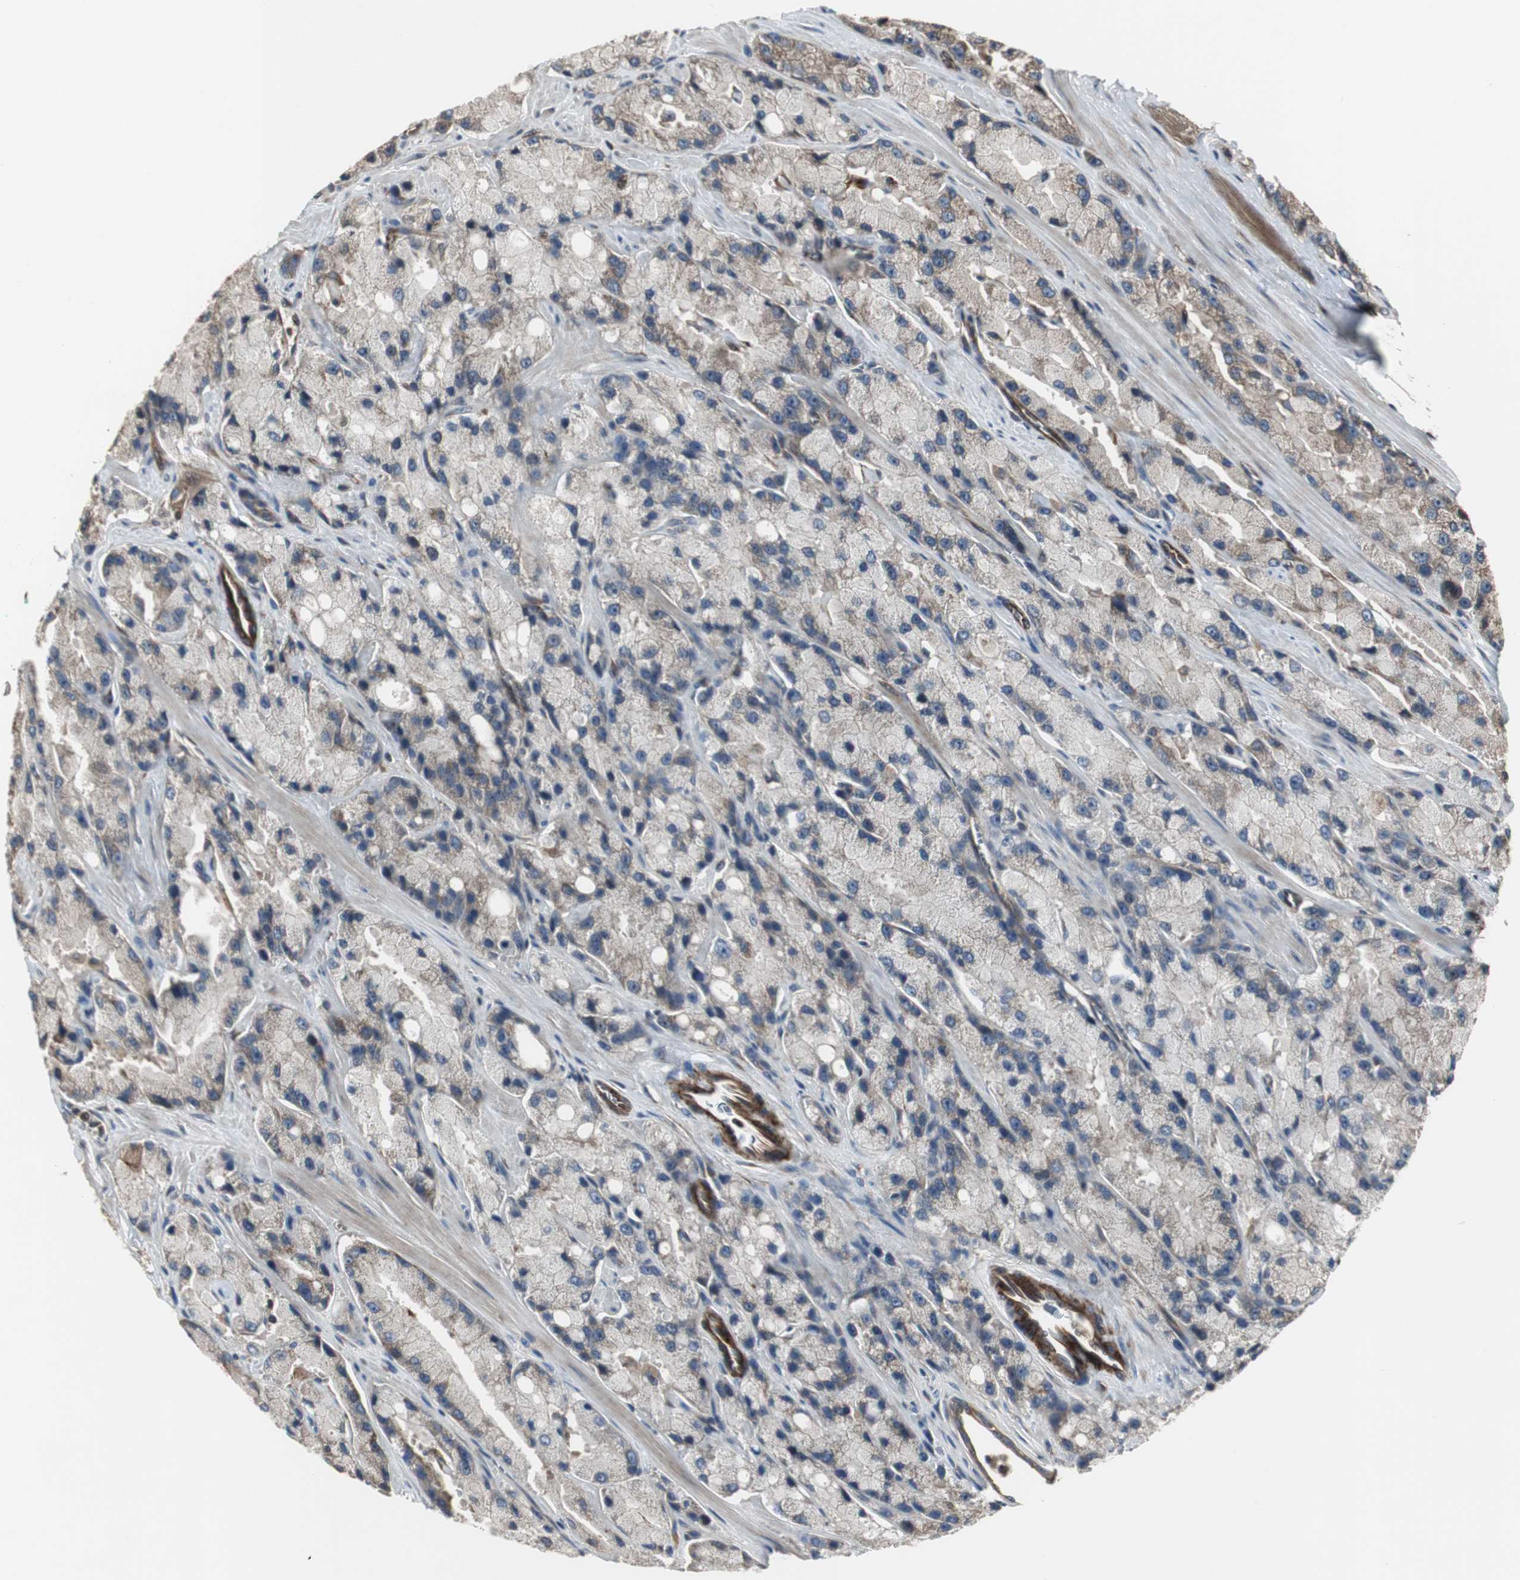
{"staining": {"intensity": "weak", "quantity": ">75%", "location": "cytoplasmic/membranous"}, "tissue": "prostate cancer", "cell_type": "Tumor cells", "image_type": "cancer", "snomed": [{"axis": "morphology", "description": "Adenocarcinoma, High grade"}, {"axis": "topography", "description": "Prostate"}], "caption": "Prostate adenocarcinoma (high-grade) tissue shows weak cytoplasmic/membranous staining in about >75% of tumor cells", "gene": "CHP1", "patient": {"sex": "male", "age": 58}}